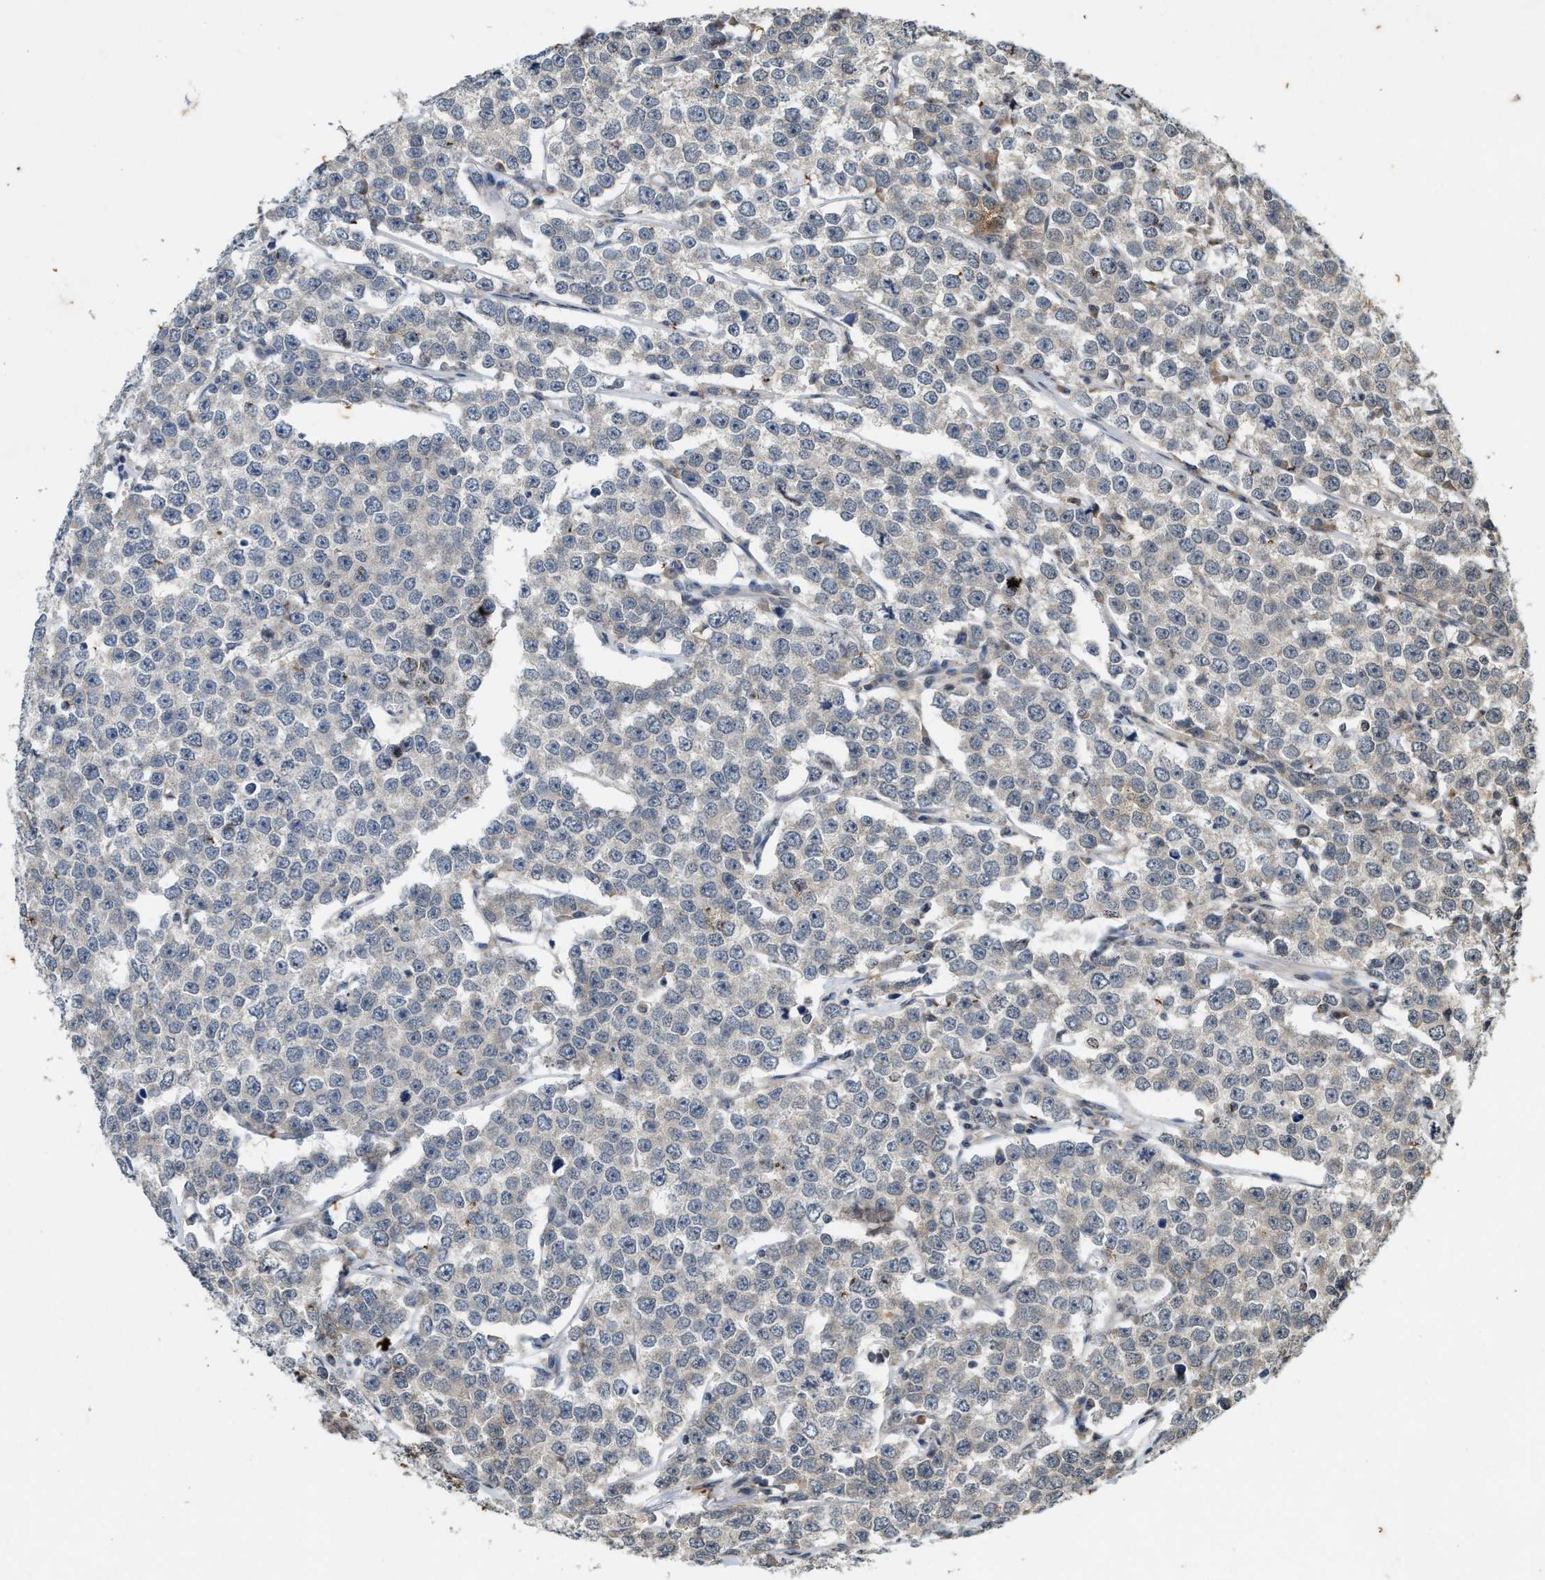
{"staining": {"intensity": "negative", "quantity": "none", "location": "none"}, "tissue": "testis cancer", "cell_type": "Tumor cells", "image_type": "cancer", "snomed": [{"axis": "morphology", "description": "Seminoma, NOS"}, {"axis": "morphology", "description": "Carcinoma, Embryonal, NOS"}, {"axis": "topography", "description": "Testis"}], "caption": "Immunohistochemistry histopathology image of neoplastic tissue: human seminoma (testis) stained with DAB (3,3'-diaminobenzidine) reveals no significant protein staining in tumor cells.", "gene": "KIF21A", "patient": {"sex": "male", "age": 52}}